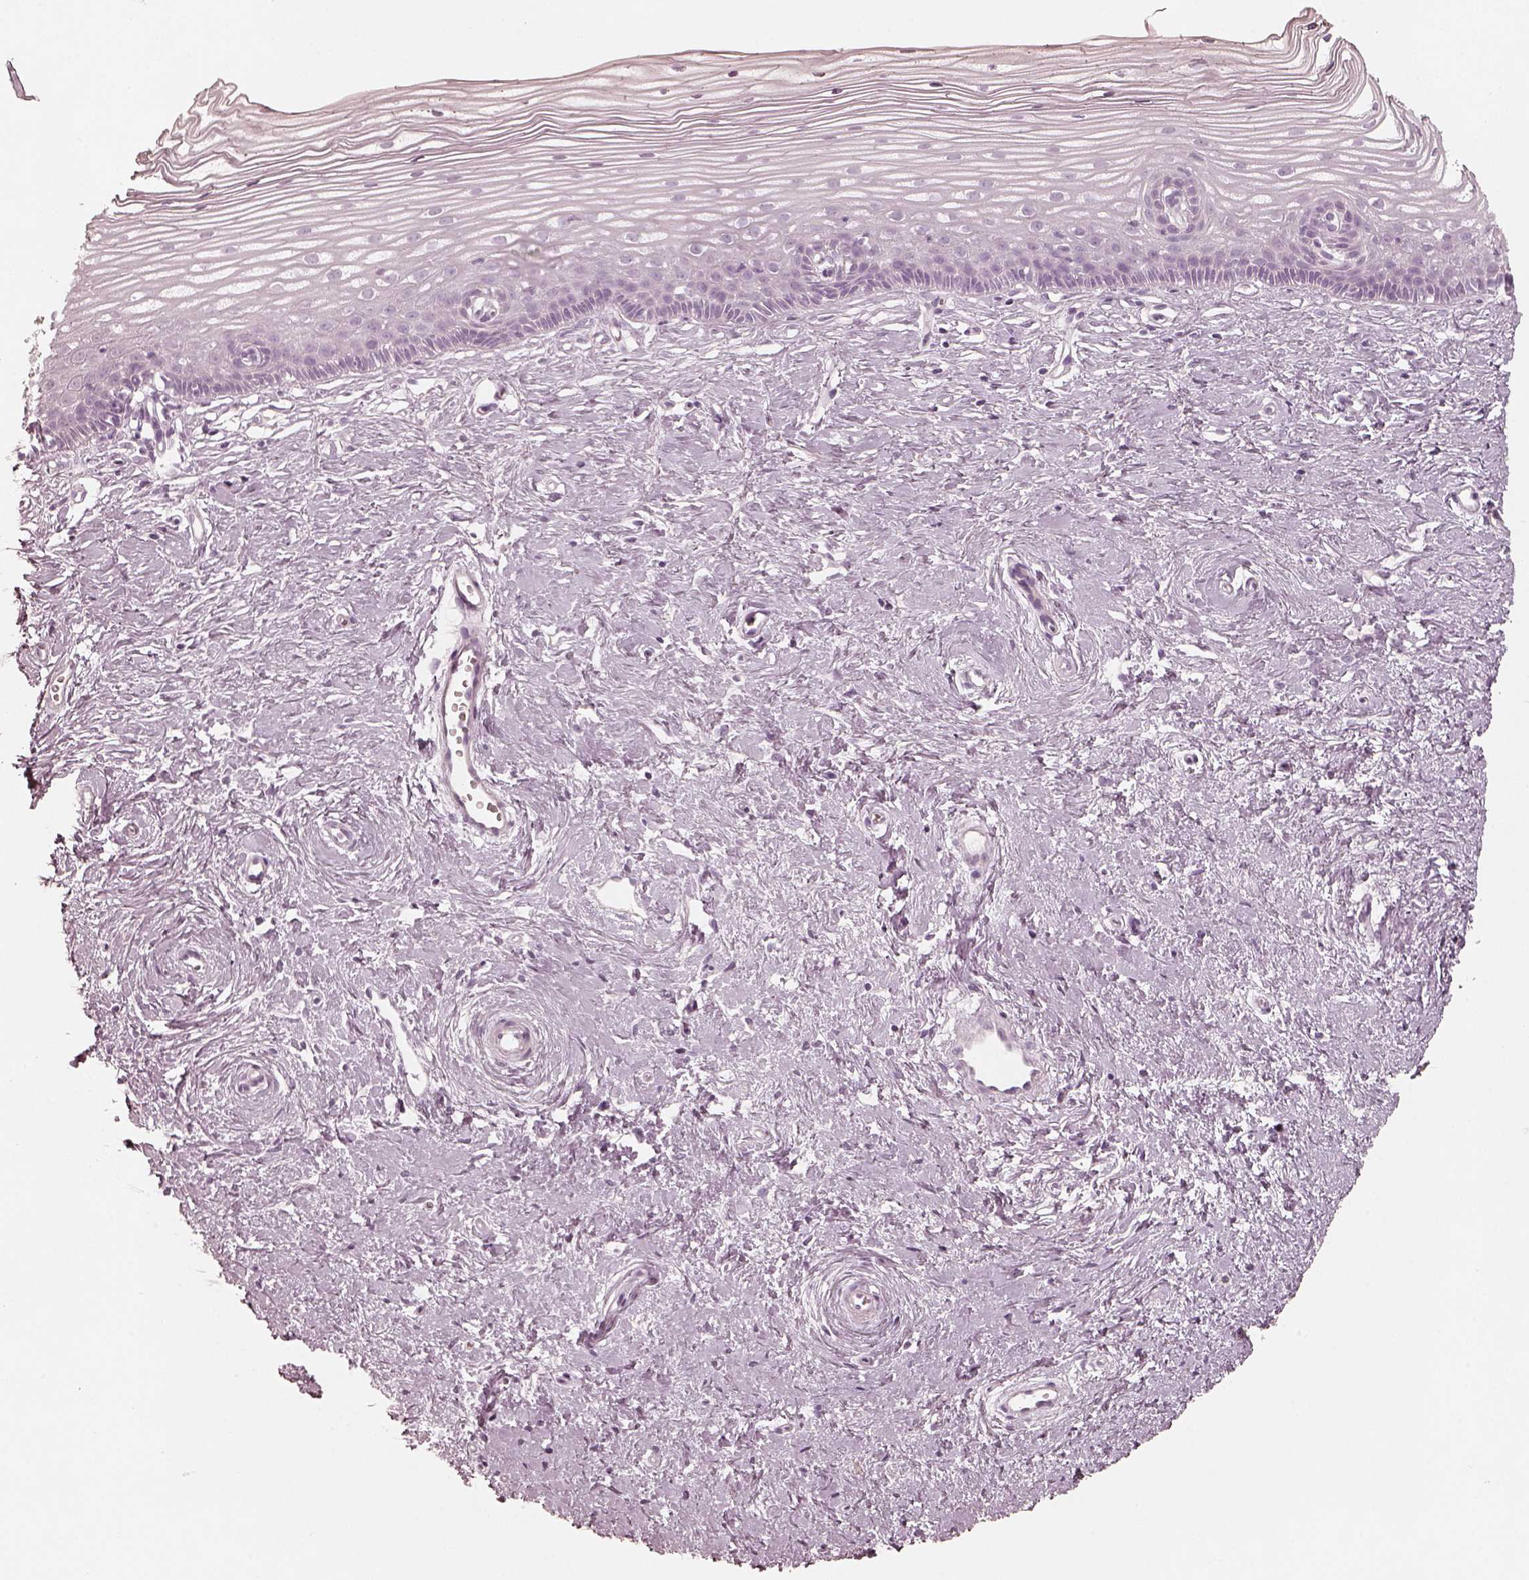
{"staining": {"intensity": "negative", "quantity": "none", "location": "none"}, "tissue": "cervix", "cell_type": "Glandular cells", "image_type": "normal", "snomed": [{"axis": "morphology", "description": "Normal tissue, NOS"}, {"axis": "topography", "description": "Cervix"}], "caption": "Cervix stained for a protein using immunohistochemistry displays no staining glandular cells.", "gene": "KRT82", "patient": {"sex": "female", "age": 40}}